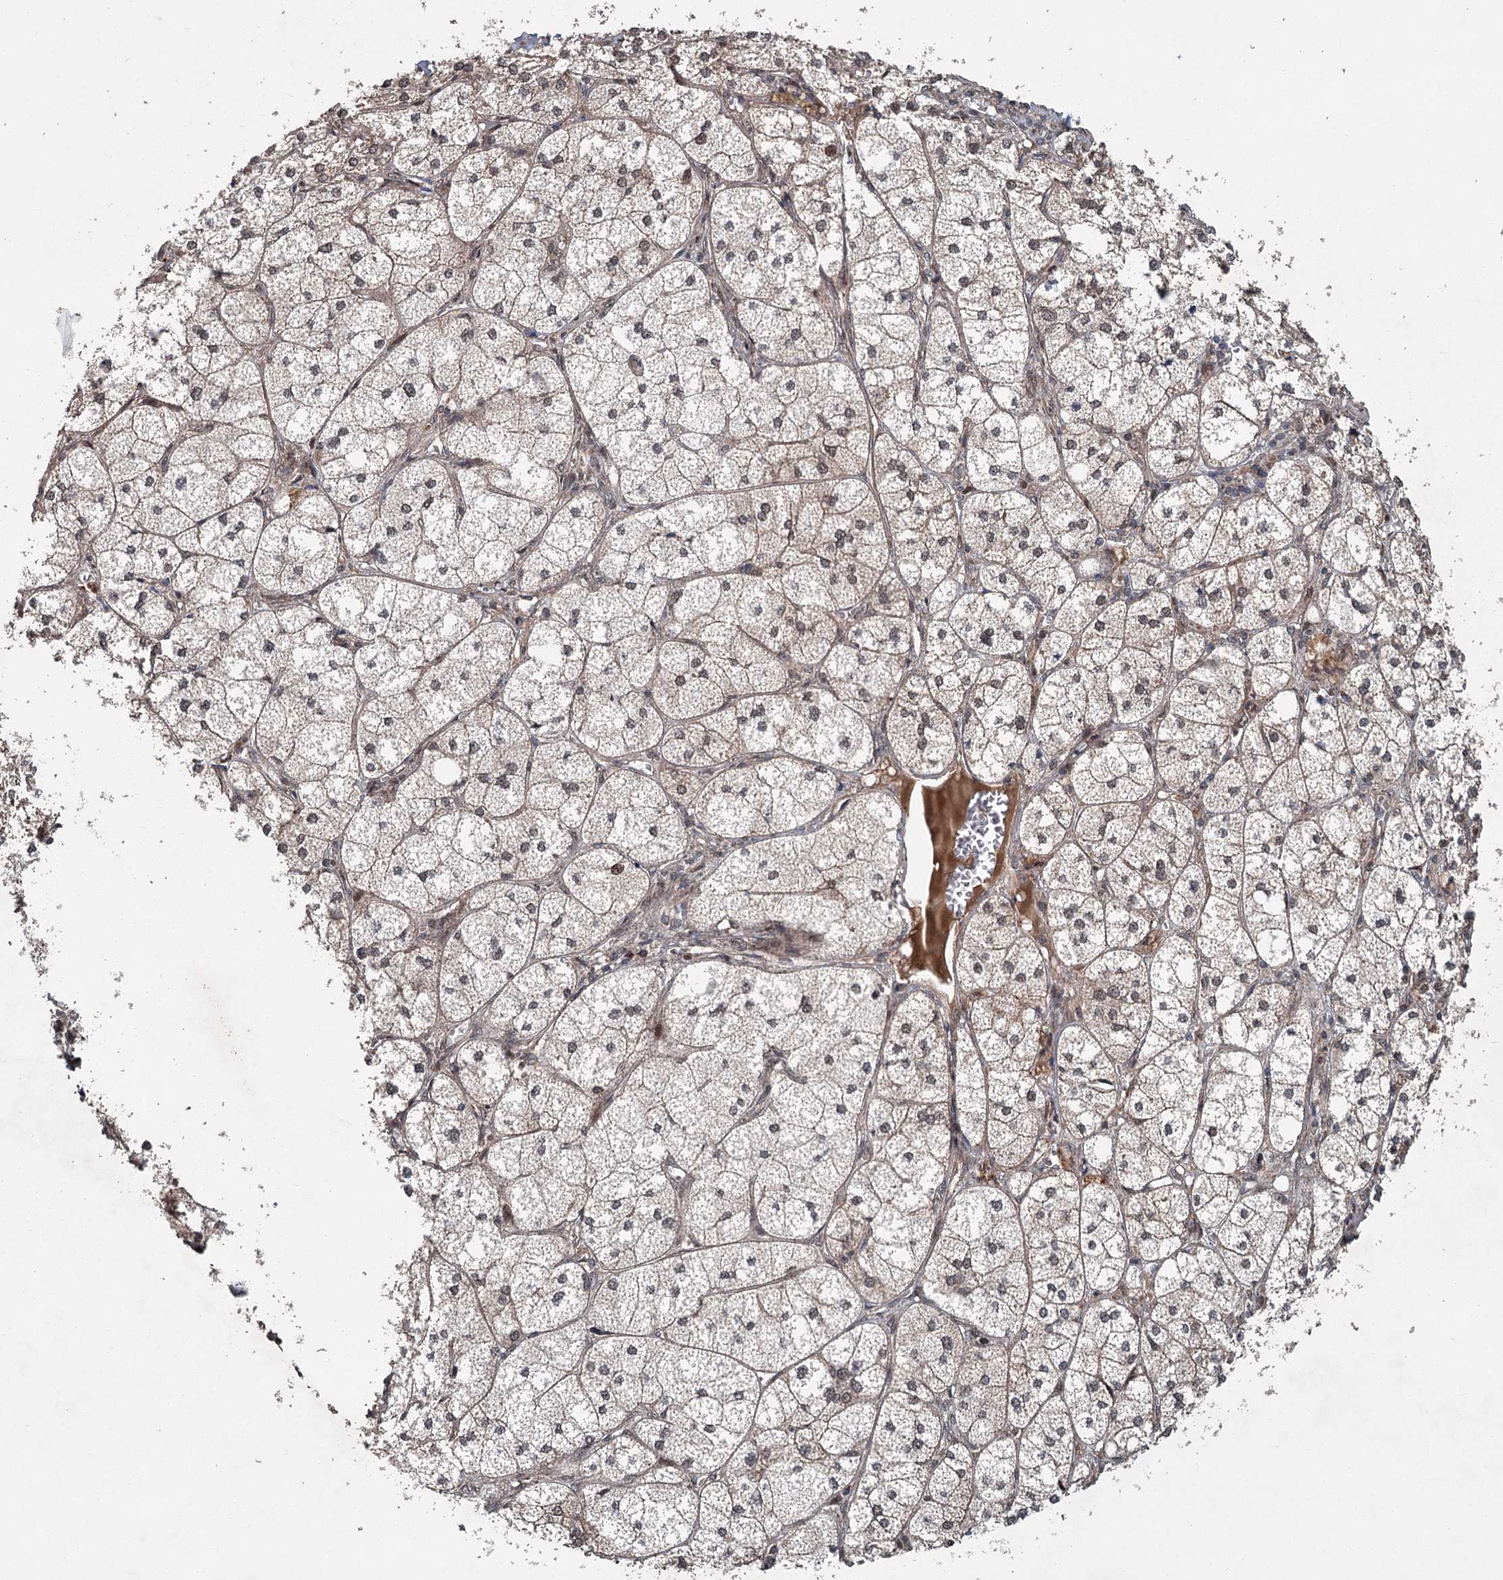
{"staining": {"intensity": "moderate", "quantity": "25%-75%", "location": "cytoplasmic/membranous,nuclear"}, "tissue": "adrenal gland", "cell_type": "Glandular cells", "image_type": "normal", "snomed": [{"axis": "morphology", "description": "Normal tissue, NOS"}, {"axis": "topography", "description": "Adrenal gland"}], "caption": "Brown immunohistochemical staining in unremarkable adrenal gland demonstrates moderate cytoplasmic/membranous,nuclear positivity in approximately 25%-75% of glandular cells. (DAB (3,3'-diaminobenzidine) IHC, brown staining for protein, blue staining for nuclei).", "gene": "MYG1", "patient": {"sex": "female", "age": 61}}